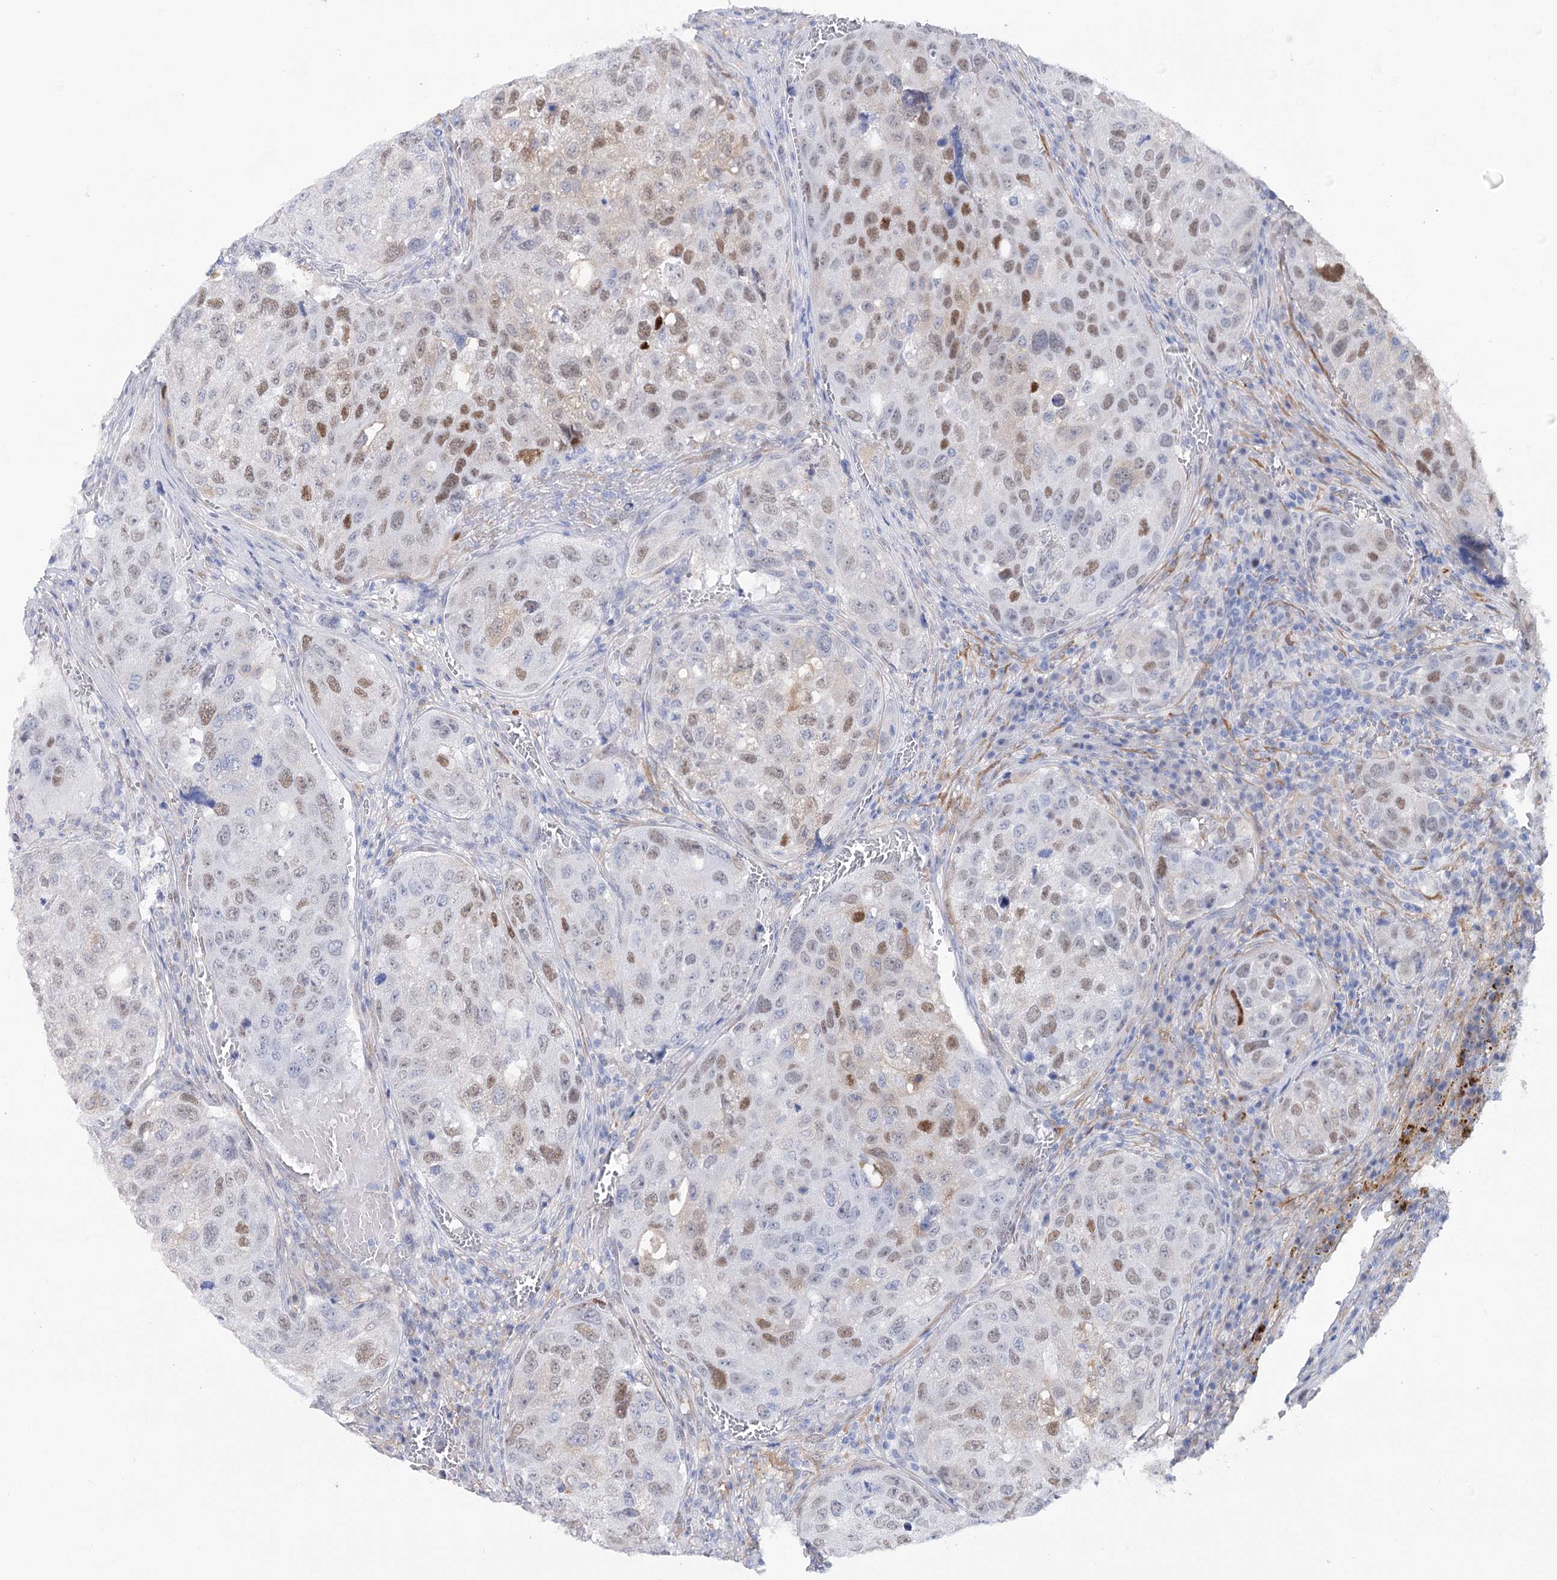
{"staining": {"intensity": "moderate", "quantity": "25%-75%", "location": "nuclear"}, "tissue": "urothelial cancer", "cell_type": "Tumor cells", "image_type": "cancer", "snomed": [{"axis": "morphology", "description": "Urothelial carcinoma, High grade"}, {"axis": "topography", "description": "Lymph node"}, {"axis": "topography", "description": "Urinary bladder"}], "caption": "Immunohistochemistry (IHC) photomicrograph of high-grade urothelial carcinoma stained for a protein (brown), which demonstrates medium levels of moderate nuclear expression in approximately 25%-75% of tumor cells.", "gene": "UGDH", "patient": {"sex": "male", "age": 51}}